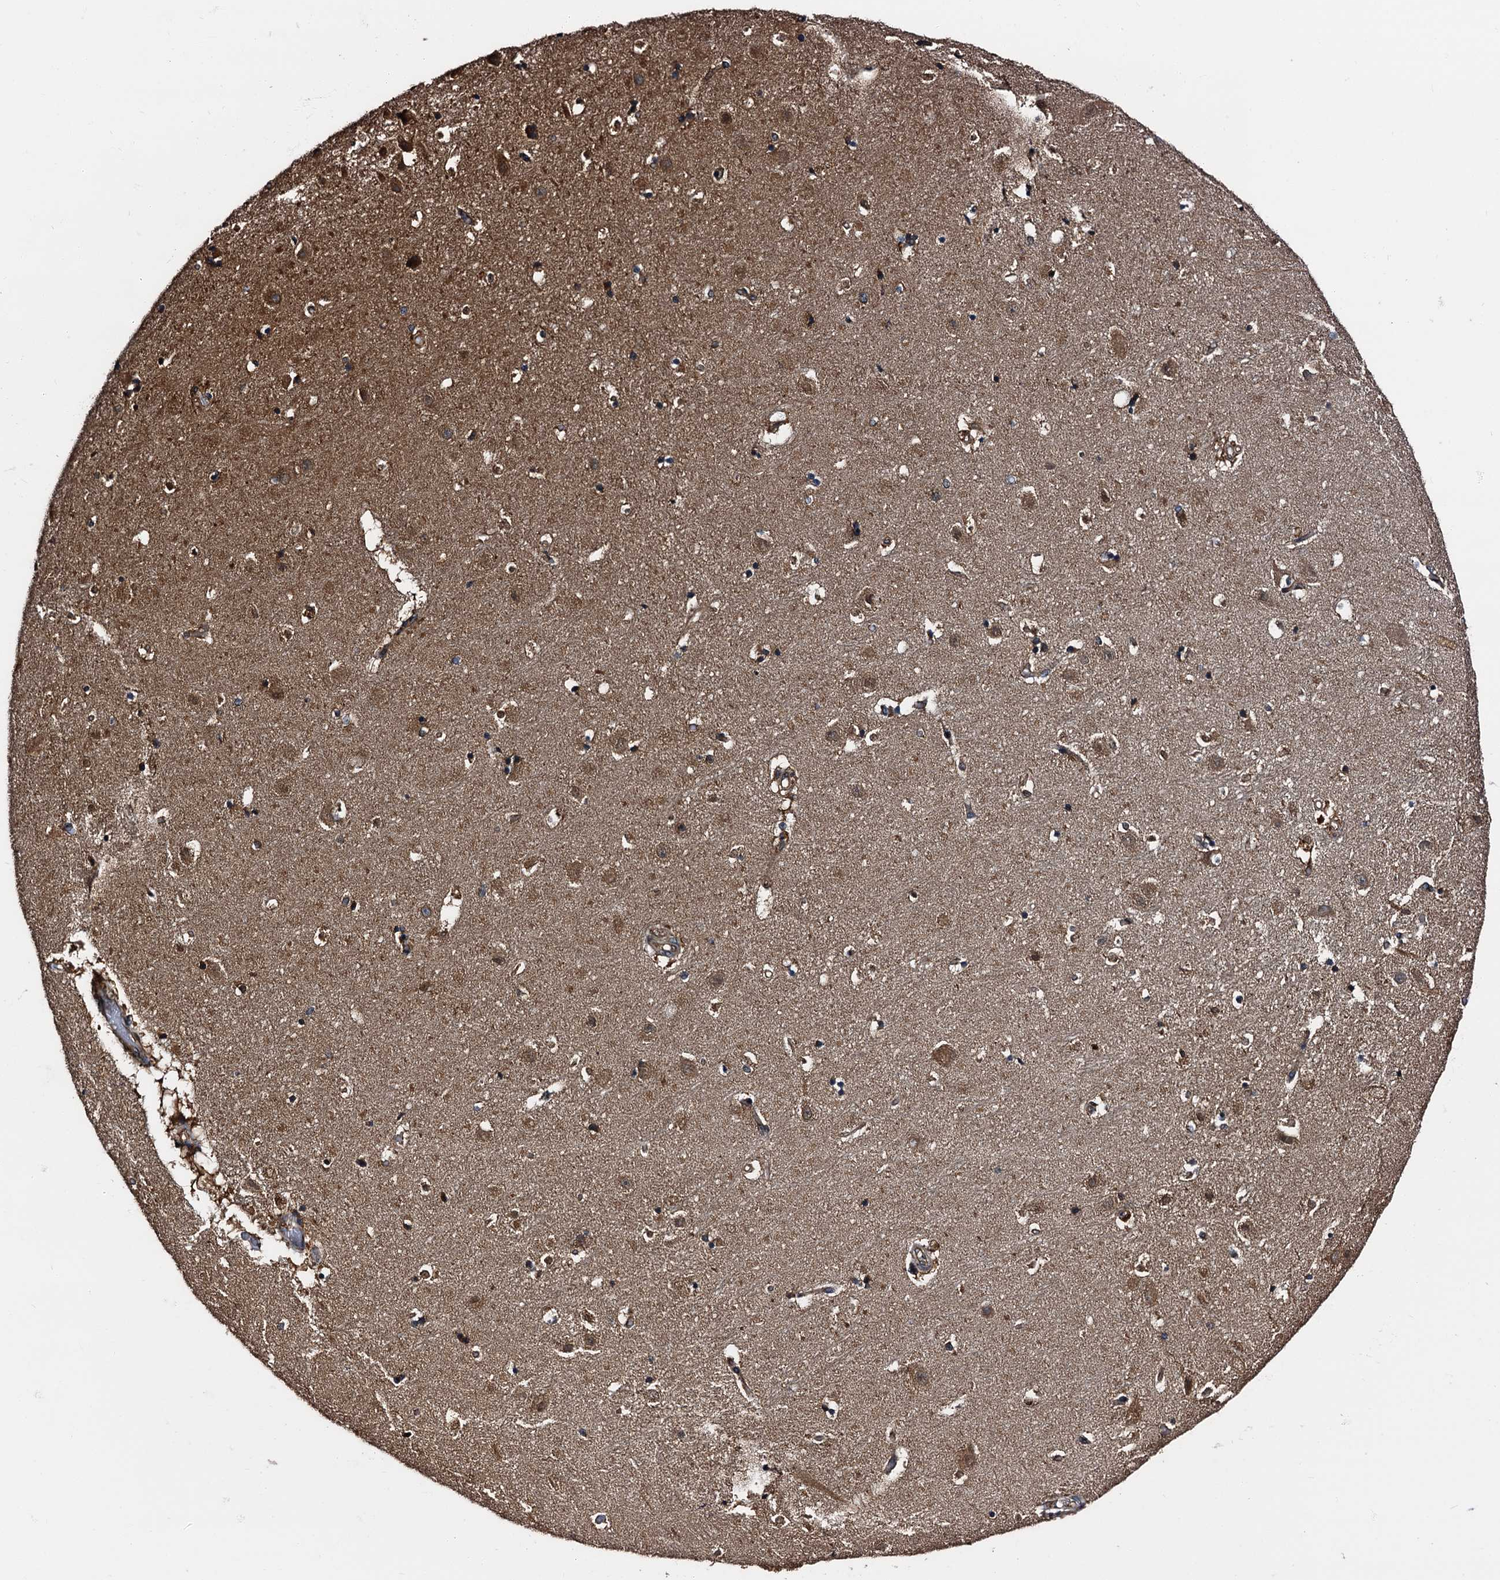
{"staining": {"intensity": "moderate", "quantity": "25%-75%", "location": "cytoplasmic/membranous"}, "tissue": "hippocampus", "cell_type": "Glial cells", "image_type": "normal", "snomed": [{"axis": "morphology", "description": "Normal tissue, NOS"}, {"axis": "topography", "description": "Hippocampus"}], "caption": "IHC staining of normal hippocampus, which reveals medium levels of moderate cytoplasmic/membranous expression in approximately 25%-75% of glial cells indicating moderate cytoplasmic/membranous protein expression. The staining was performed using DAB (3,3'-diaminobenzidine) (brown) for protein detection and nuclei were counterstained in hematoxylin (blue).", "gene": "PEX5", "patient": {"sex": "female", "age": 52}}